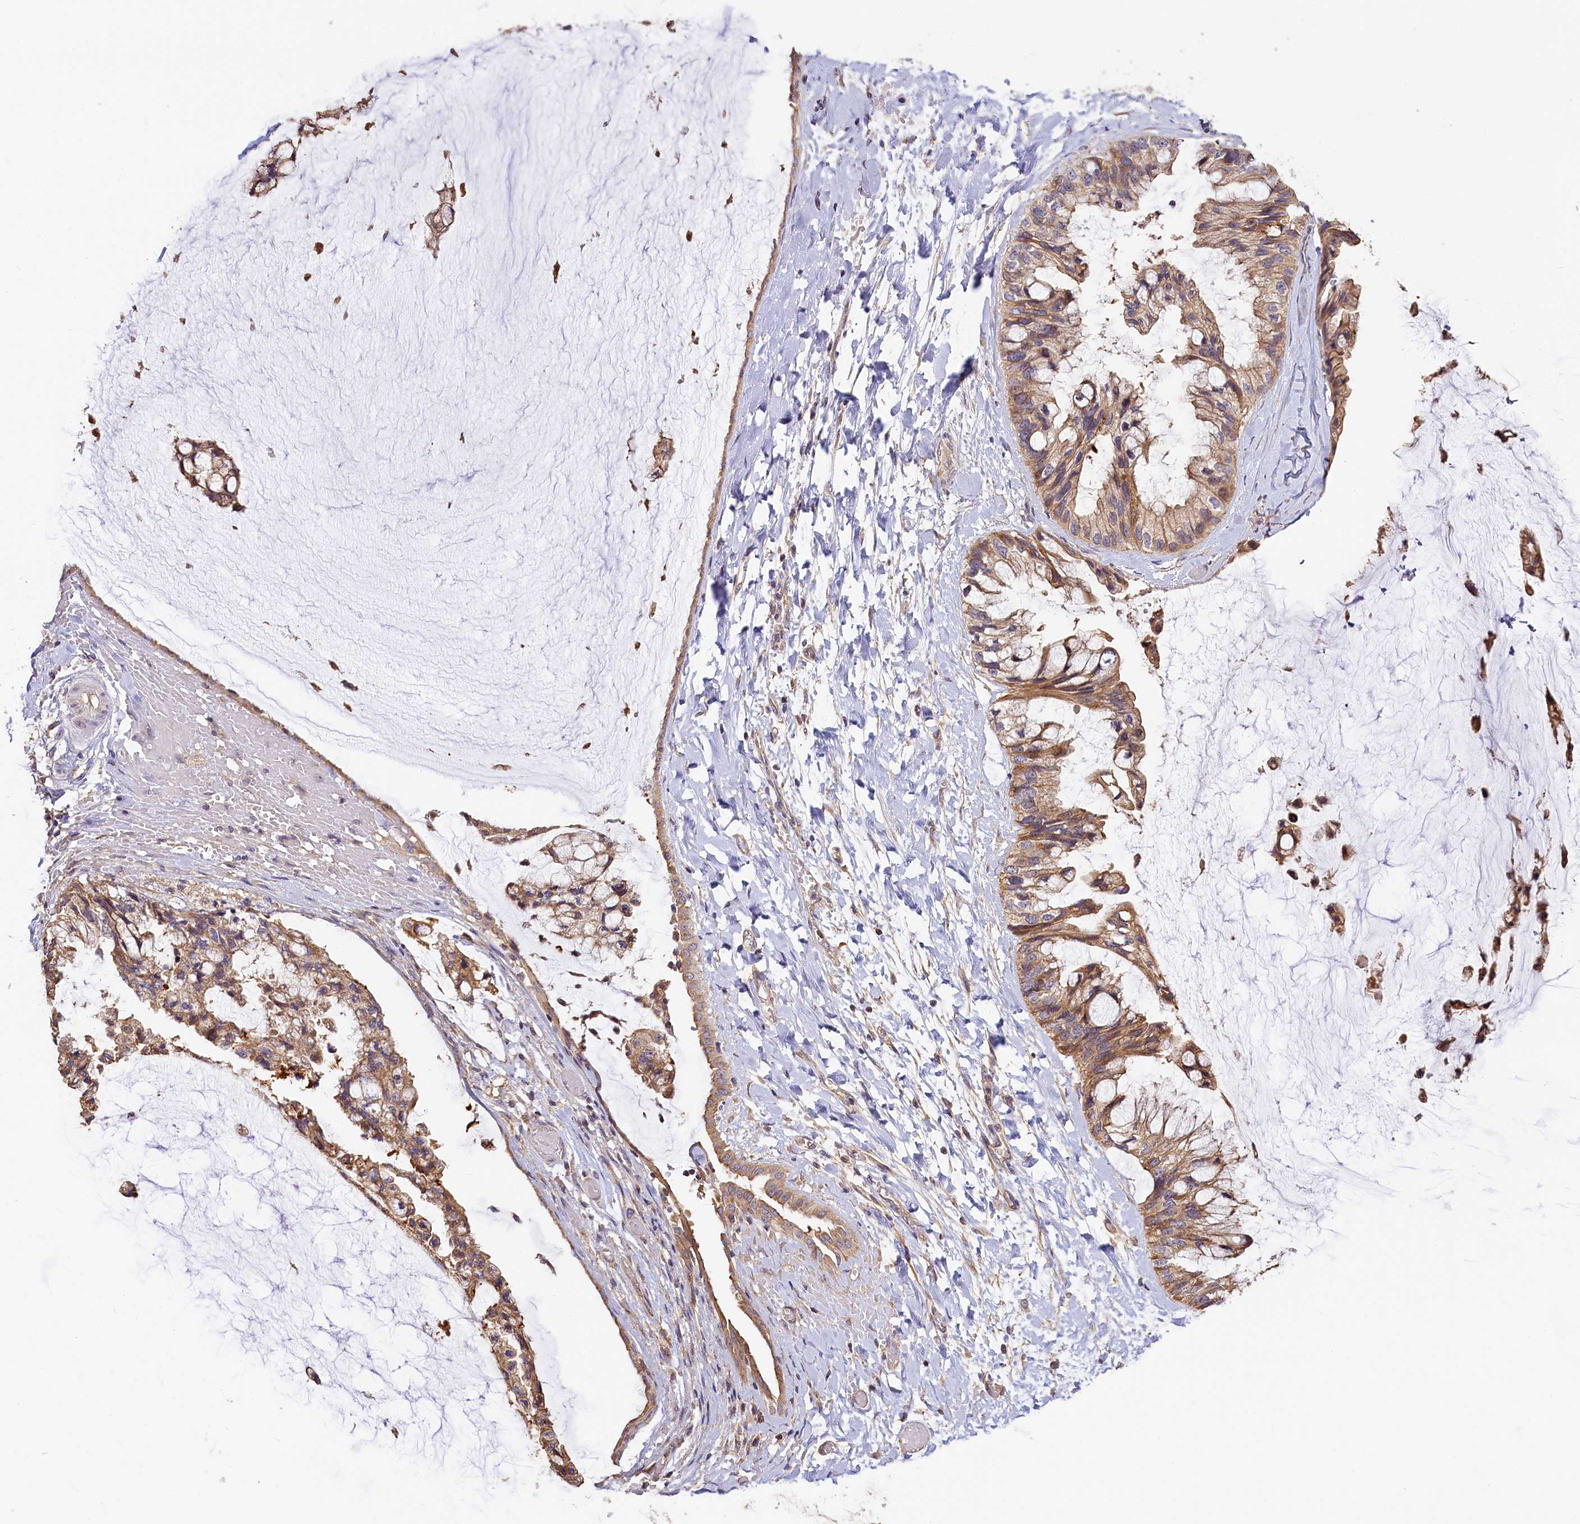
{"staining": {"intensity": "moderate", "quantity": ">75%", "location": "cytoplasmic/membranous"}, "tissue": "ovarian cancer", "cell_type": "Tumor cells", "image_type": "cancer", "snomed": [{"axis": "morphology", "description": "Cystadenocarcinoma, mucinous, NOS"}, {"axis": "topography", "description": "Ovary"}], "caption": "Human ovarian cancer stained with a brown dye displays moderate cytoplasmic/membranous positive positivity in approximately >75% of tumor cells.", "gene": "KATNB1", "patient": {"sex": "female", "age": 39}}